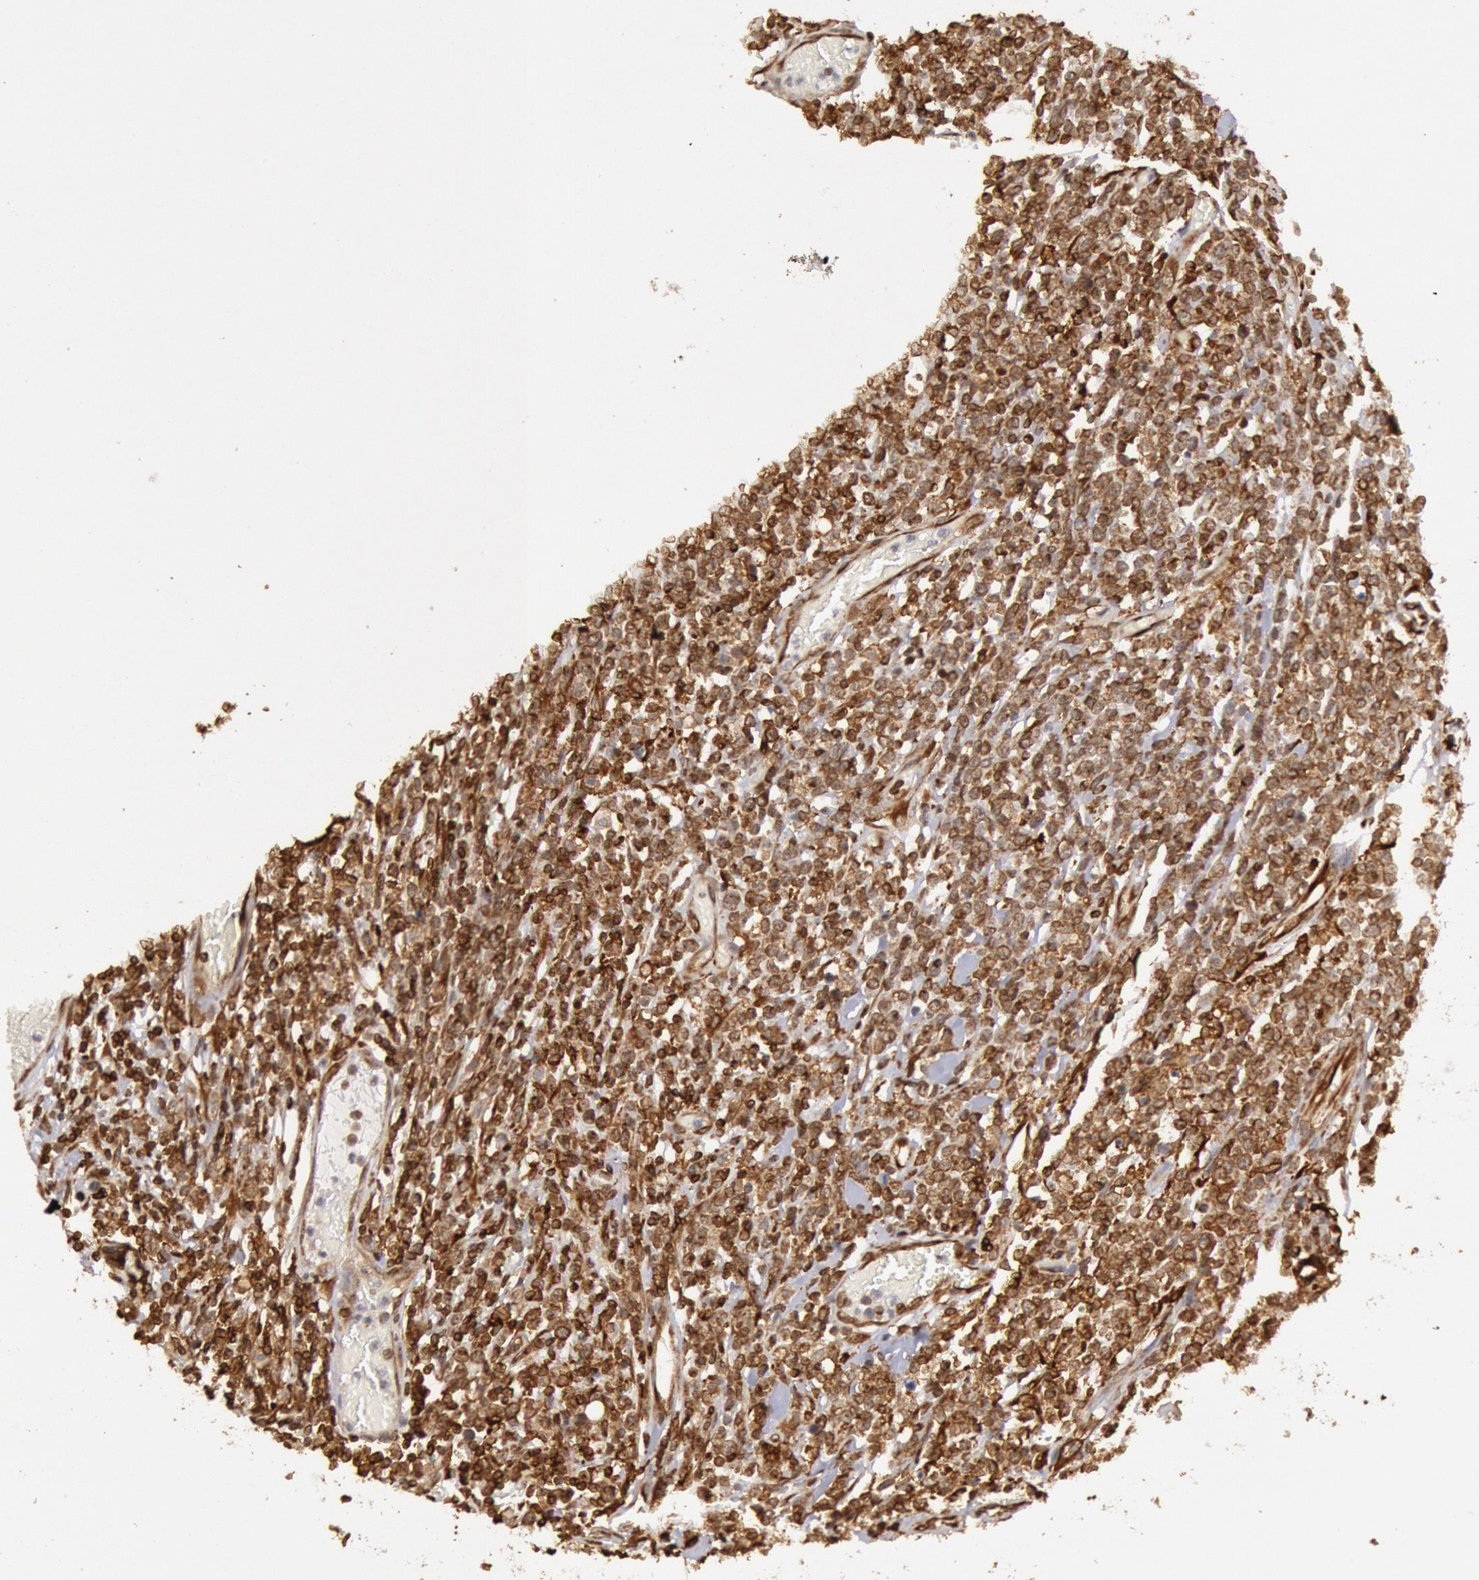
{"staining": {"intensity": "moderate", "quantity": ">75%", "location": "cytoplasmic/membranous"}, "tissue": "lymphoma", "cell_type": "Tumor cells", "image_type": "cancer", "snomed": [{"axis": "morphology", "description": "Malignant lymphoma, non-Hodgkin's type, High grade"}, {"axis": "topography", "description": "Colon"}], "caption": "Human lymphoma stained for a protein (brown) shows moderate cytoplasmic/membranous positive expression in approximately >75% of tumor cells.", "gene": "TAP2", "patient": {"sex": "male", "age": 82}}